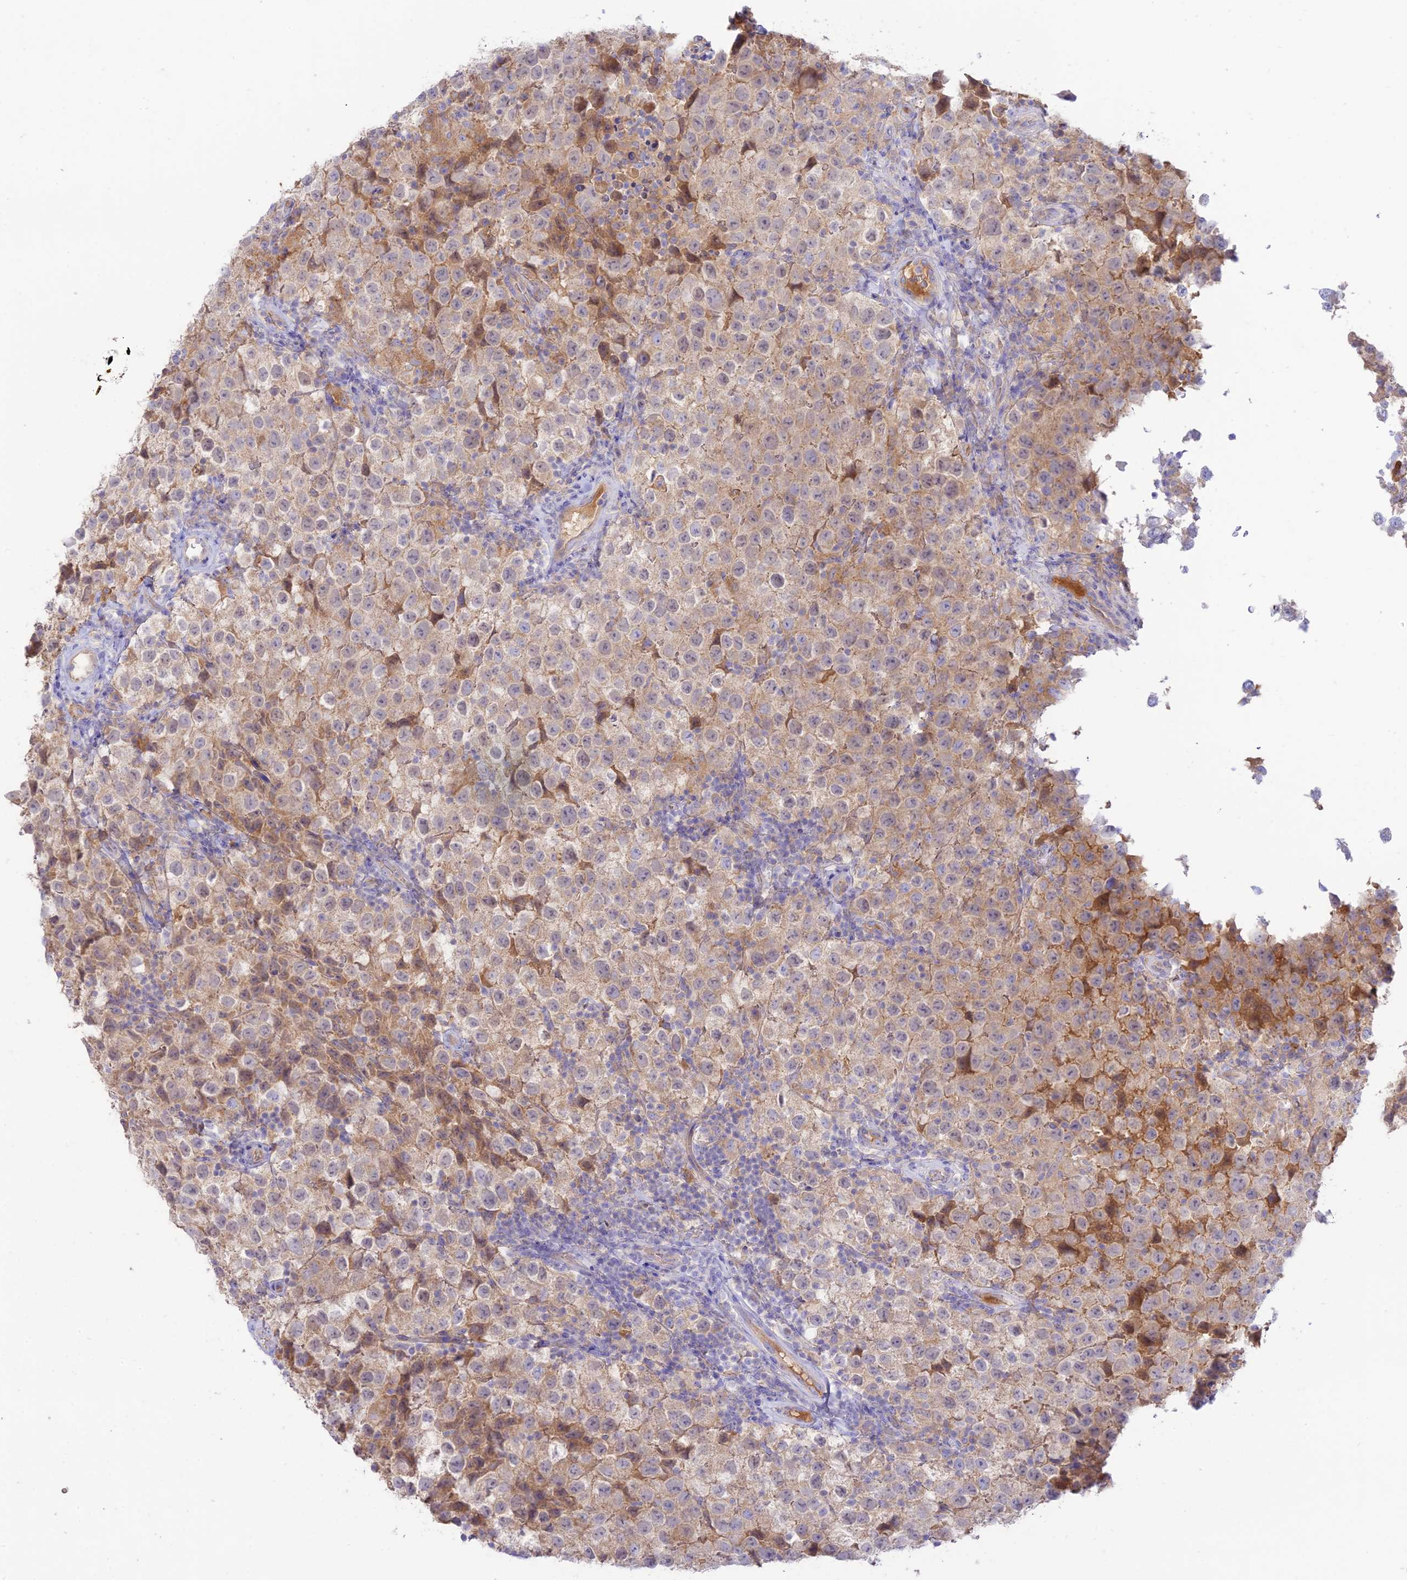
{"staining": {"intensity": "weak", "quantity": "<25%", "location": "cytoplasmic/membranous"}, "tissue": "testis cancer", "cell_type": "Tumor cells", "image_type": "cancer", "snomed": [{"axis": "morphology", "description": "Seminoma, NOS"}, {"axis": "morphology", "description": "Carcinoma, Embryonal, NOS"}, {"axis": "topography", "description": "Testis"}], "caption": "Immunohistochemistry photomicrograph of human testis cancer (seminoma) stained for a protein (brown), which shows no staining in tumor cells. (Brightfield microscopy of DAB (3,3'-diaminobenzidine) IHC at high magnification).", "gene": "NLRP9", "patient": {"sex": "male", "age": 41}}